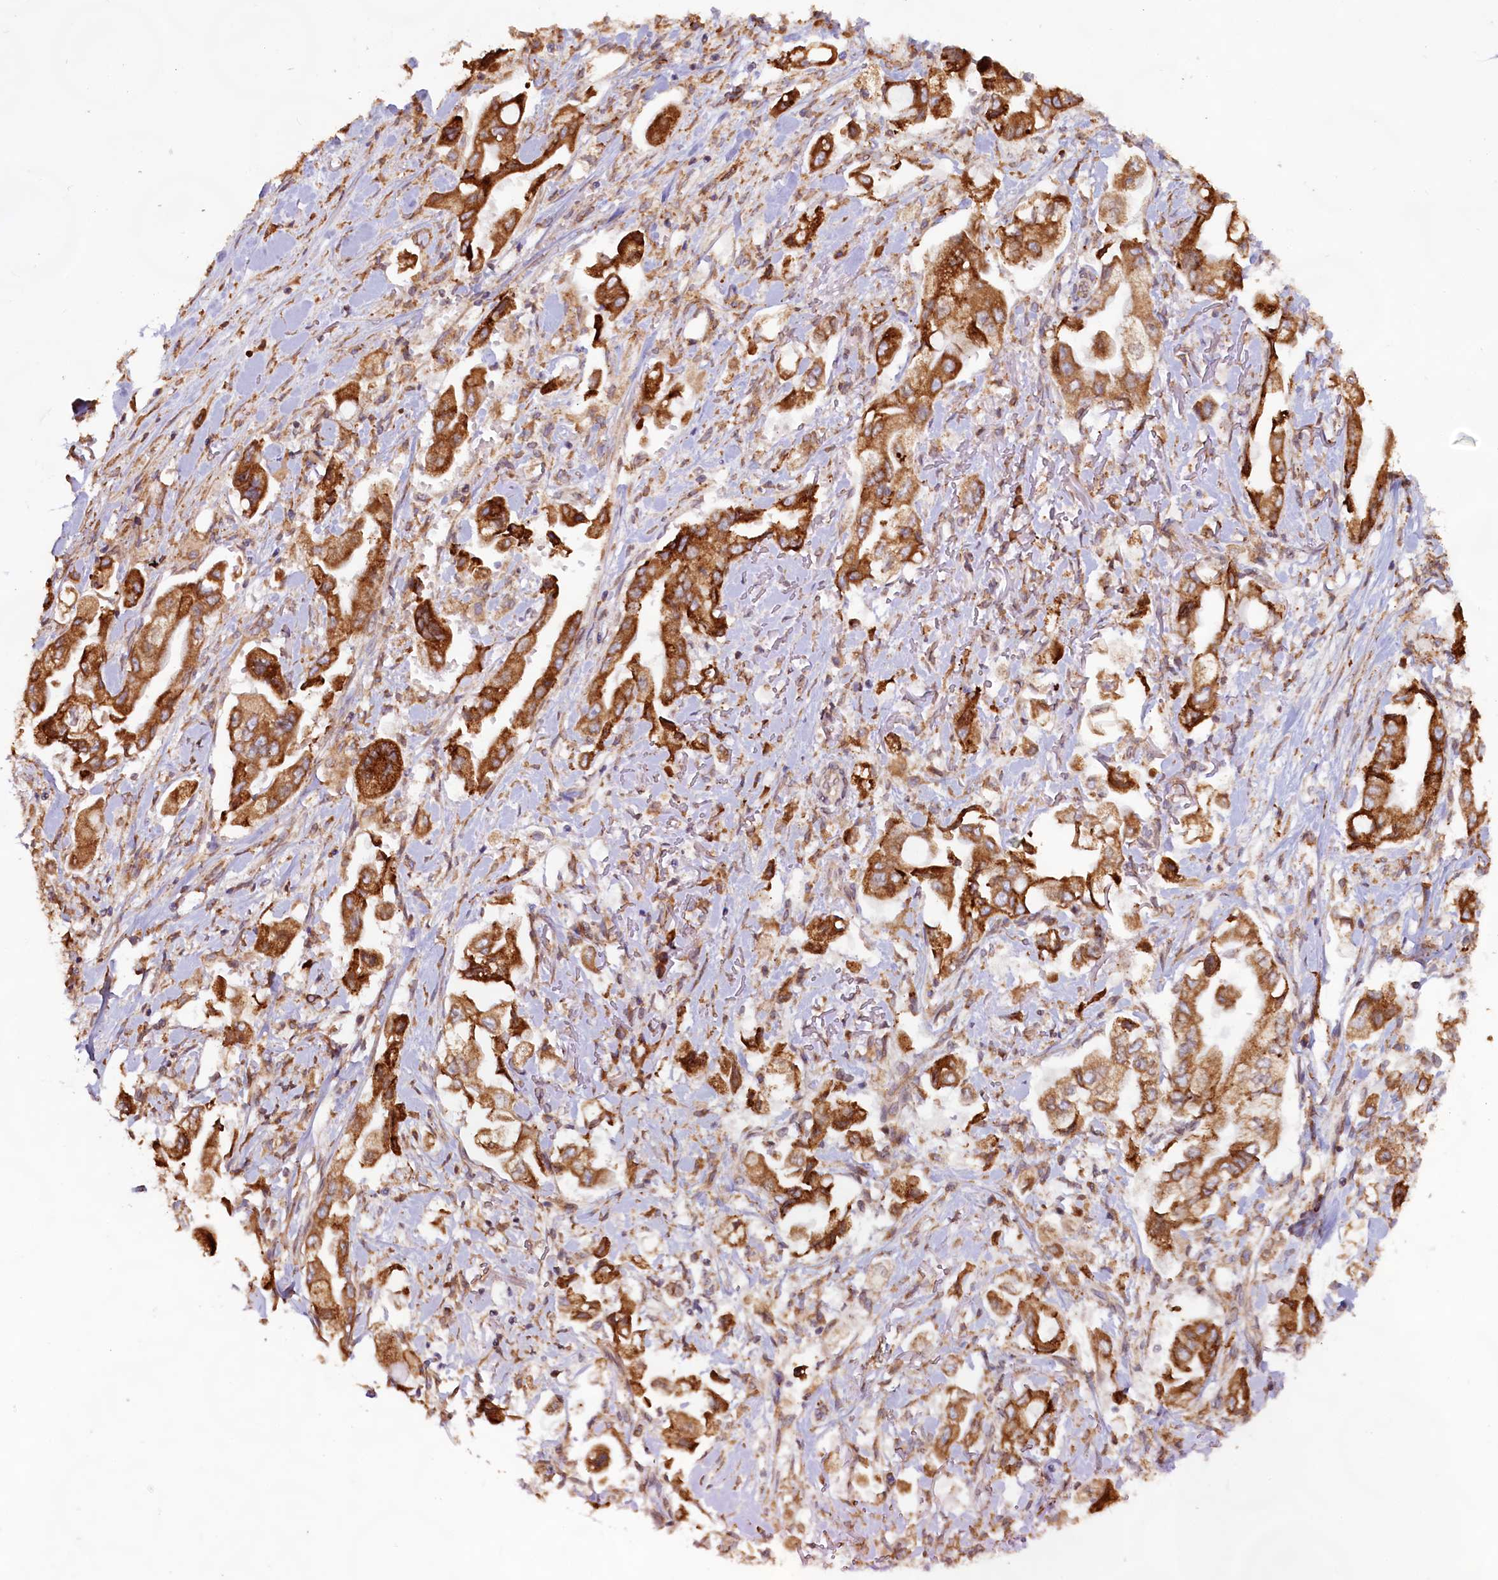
{"staining": {"intensity": "strong", "quantity": ">75%", "location": "cytoplasmic/membranous"}, "tissue": "stomach cancer", "cell_type": "Tumor cells", "image_type": "cancer", "snomed": [{"axis": "morphology", "description": "Adenocarcinoma, NOS"}, {"axis": "topography", "description": "Stomach"}], "caption": "A high amount of strong cytoplasmic/membranous expression is present in approximately >75% of tumor cells in stomach adenocarcinoma tissue.", "gene": "TBC1D19", "patient": {"sex": "male", "age": 62}}